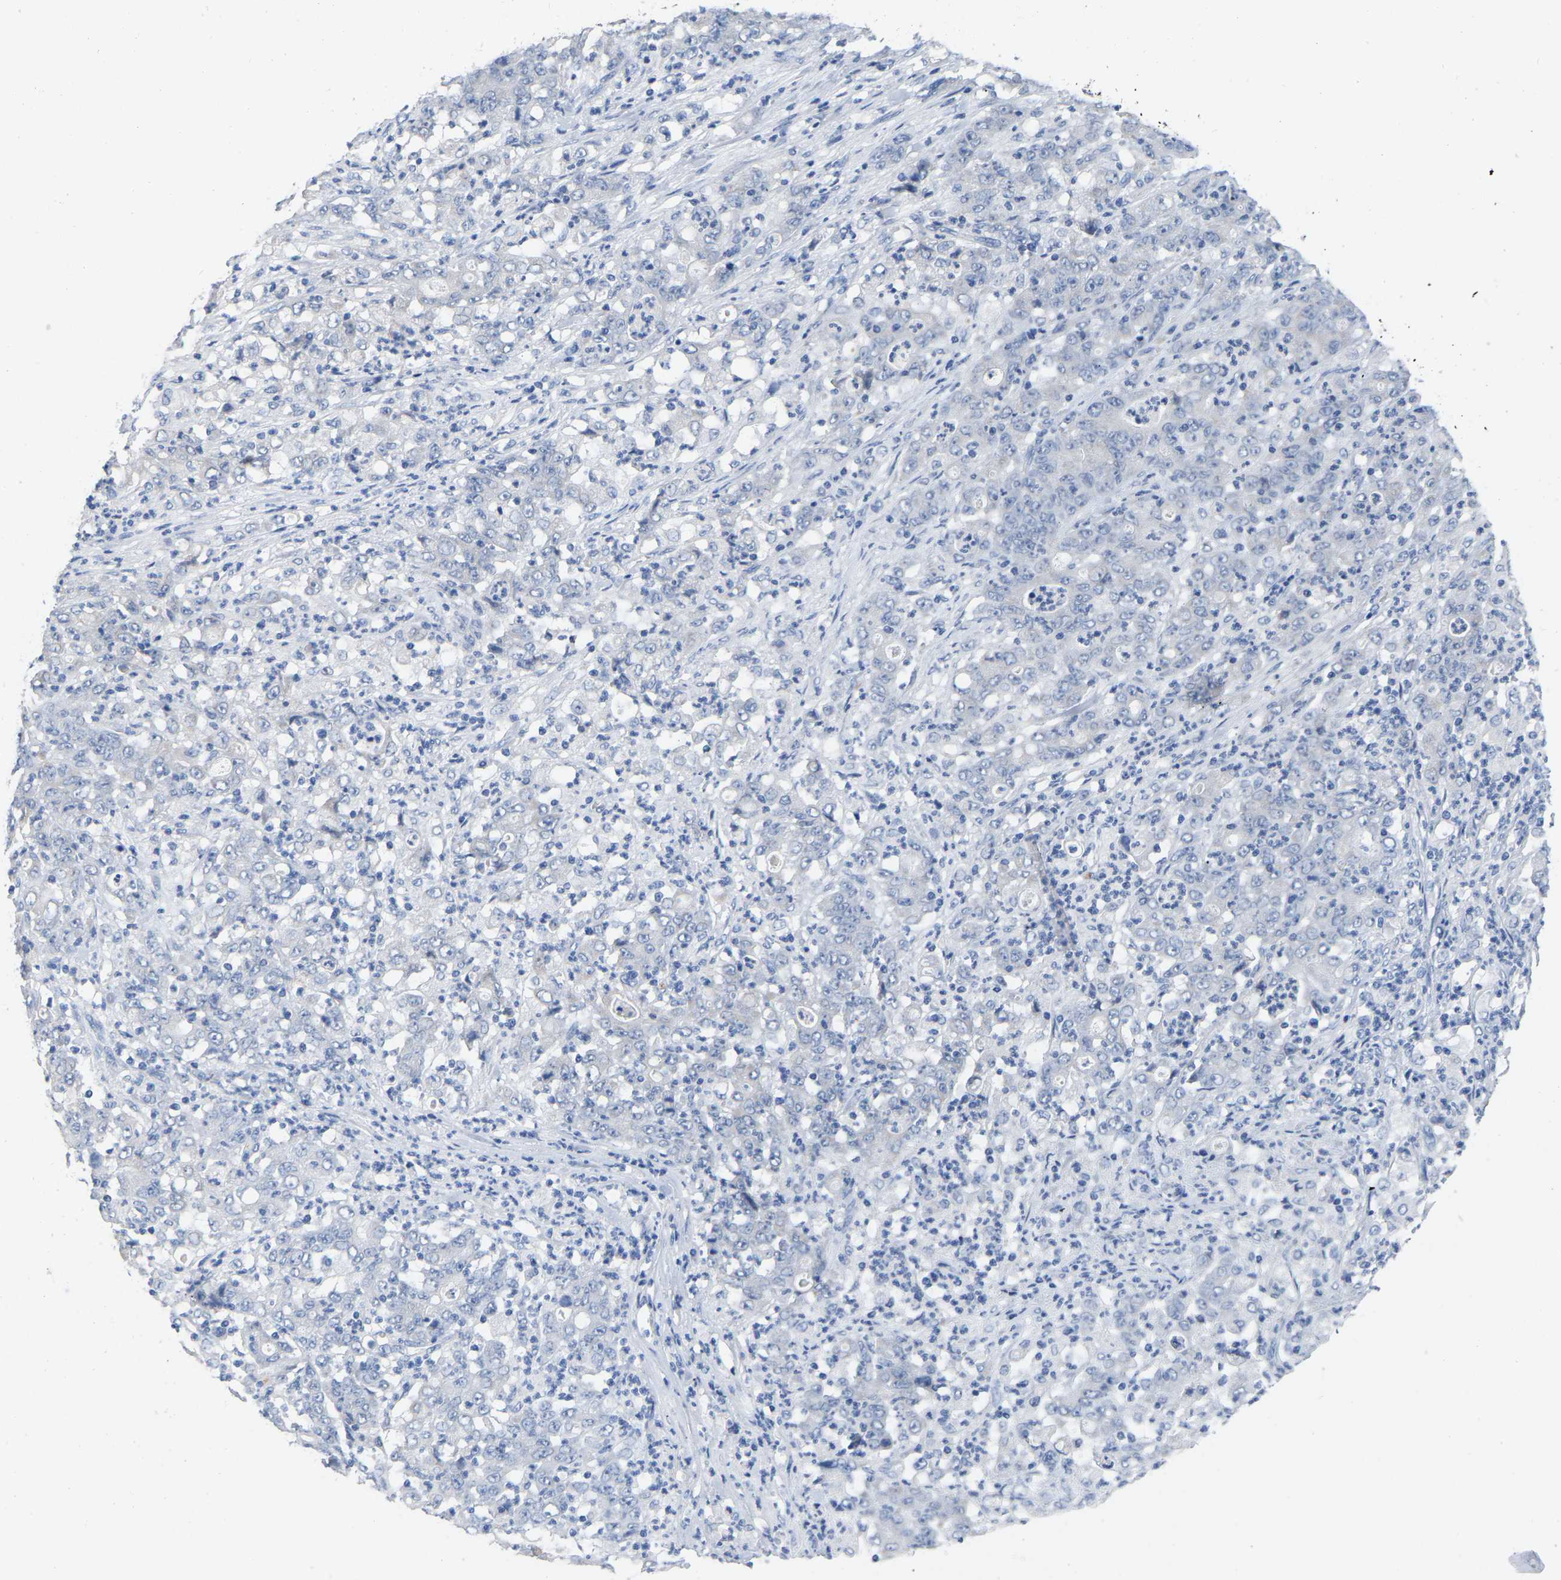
{"staining": {"intensity": "negative", "quantity": "none", "location": "none"}, "tissue": "stomach cancer", "cell_type": "Tumor cells", "image_type": "cancer", "snomed": [{"axis": "morphology", "description": "Adenocarcinoma, NOS"}, {"axis": "topography", "description": "Stomach, lower"}], "caption": "Immunohistochemical staining of human adenocarcinoma (stomach) shows no significant positivity in tumor cells.", "gene": "ULBP2", "patient": {"sex": "female", "age": 71}}